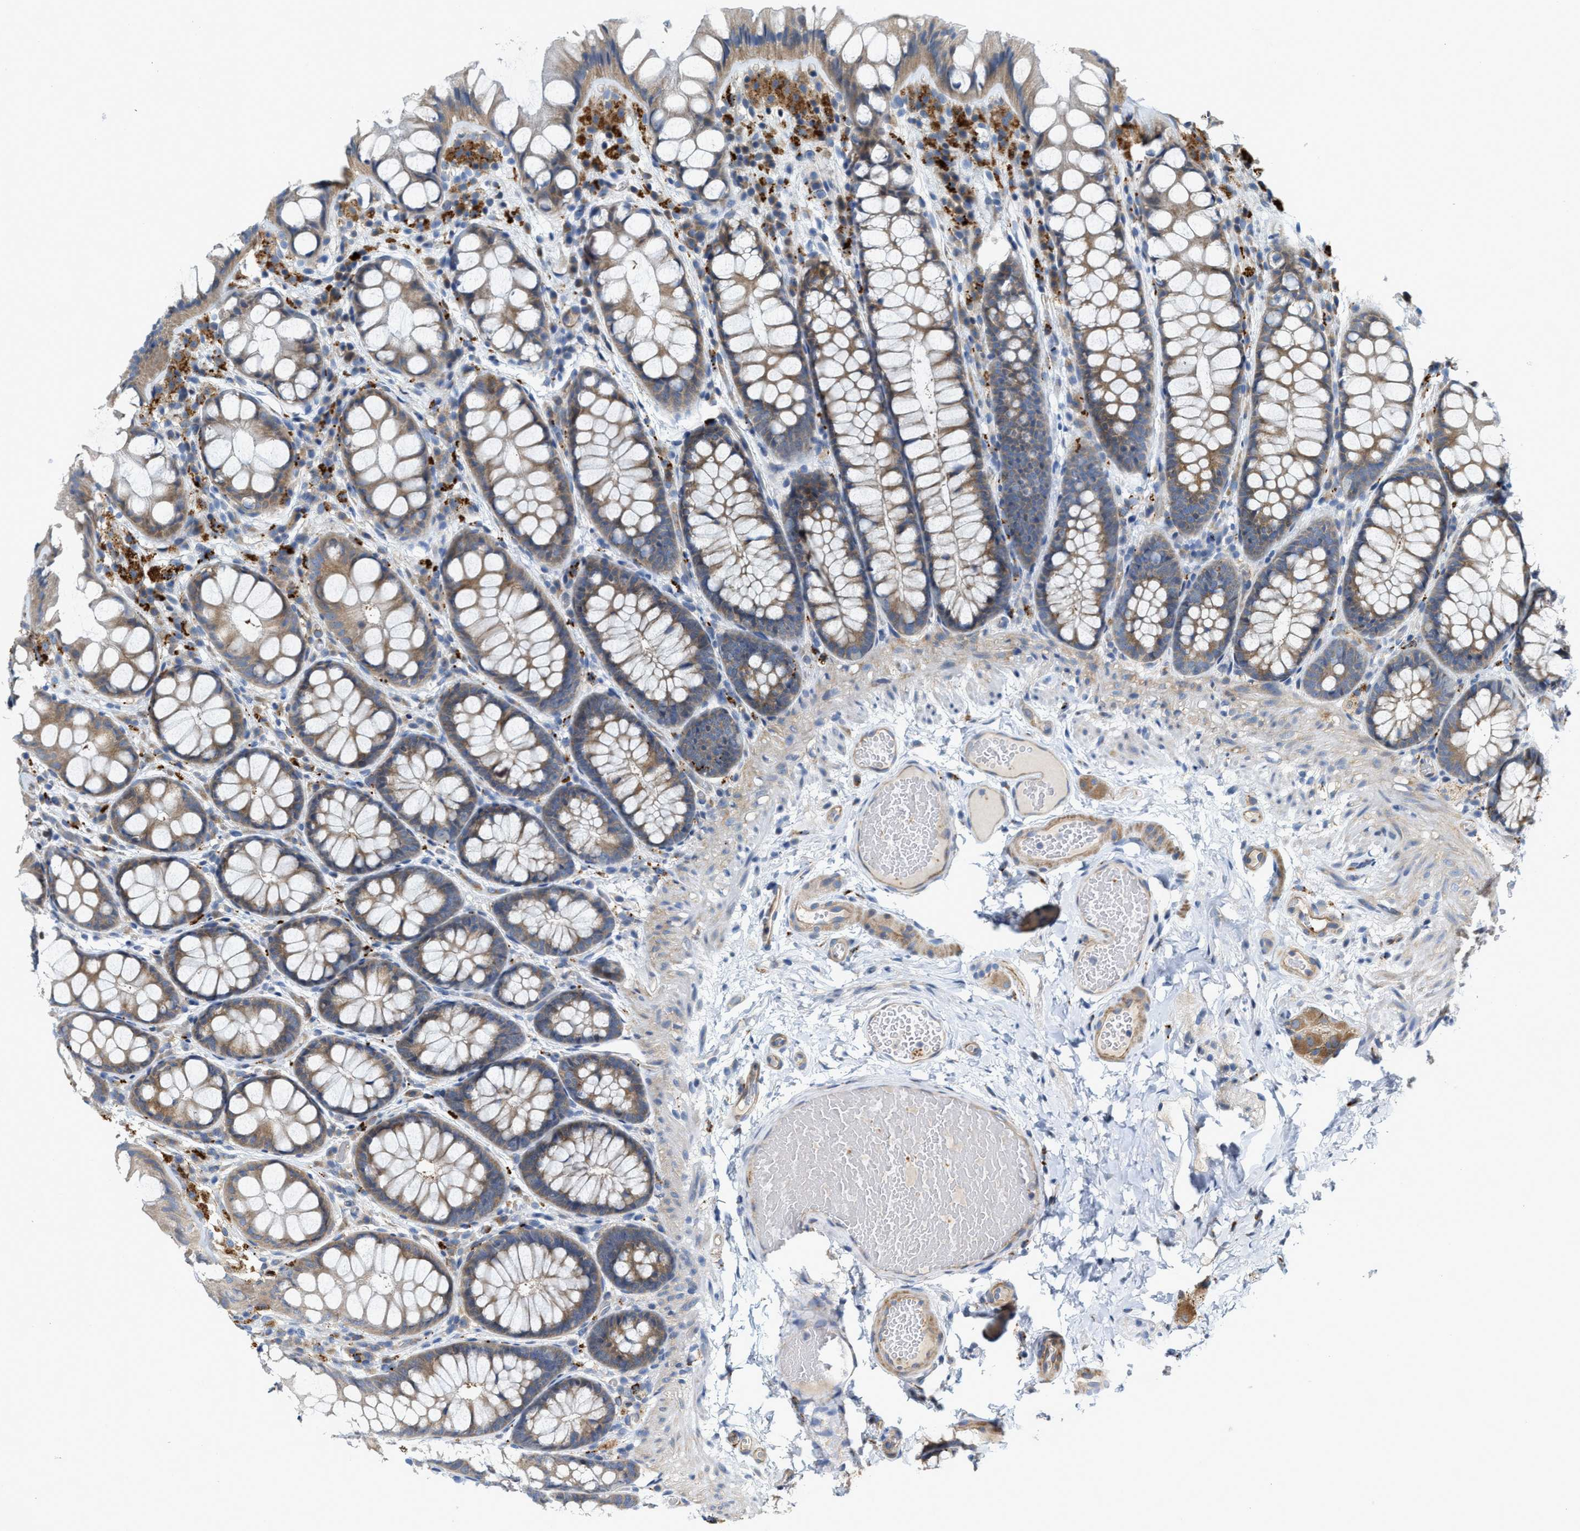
{"staining": {"intensity": "moderate", "quantity": ">75%", "location": "cytoplasmic/membranous"}, "tissue": "colon", "cell_type": "Endothelial cells", "image_type": "normal", "snomed": [{"axis": "morphology", "description": "Normal tissue, NOS"}, {"axis": "topography", "description": "Colon"}], "caption": "Colon stained for a protein displays moderate cytoplasmic/membranous positivity in endothelial cells. Nuclei are stained in blue.", "gene": "KLHDC10", "patient": {"sex": "male", "age": 47}}